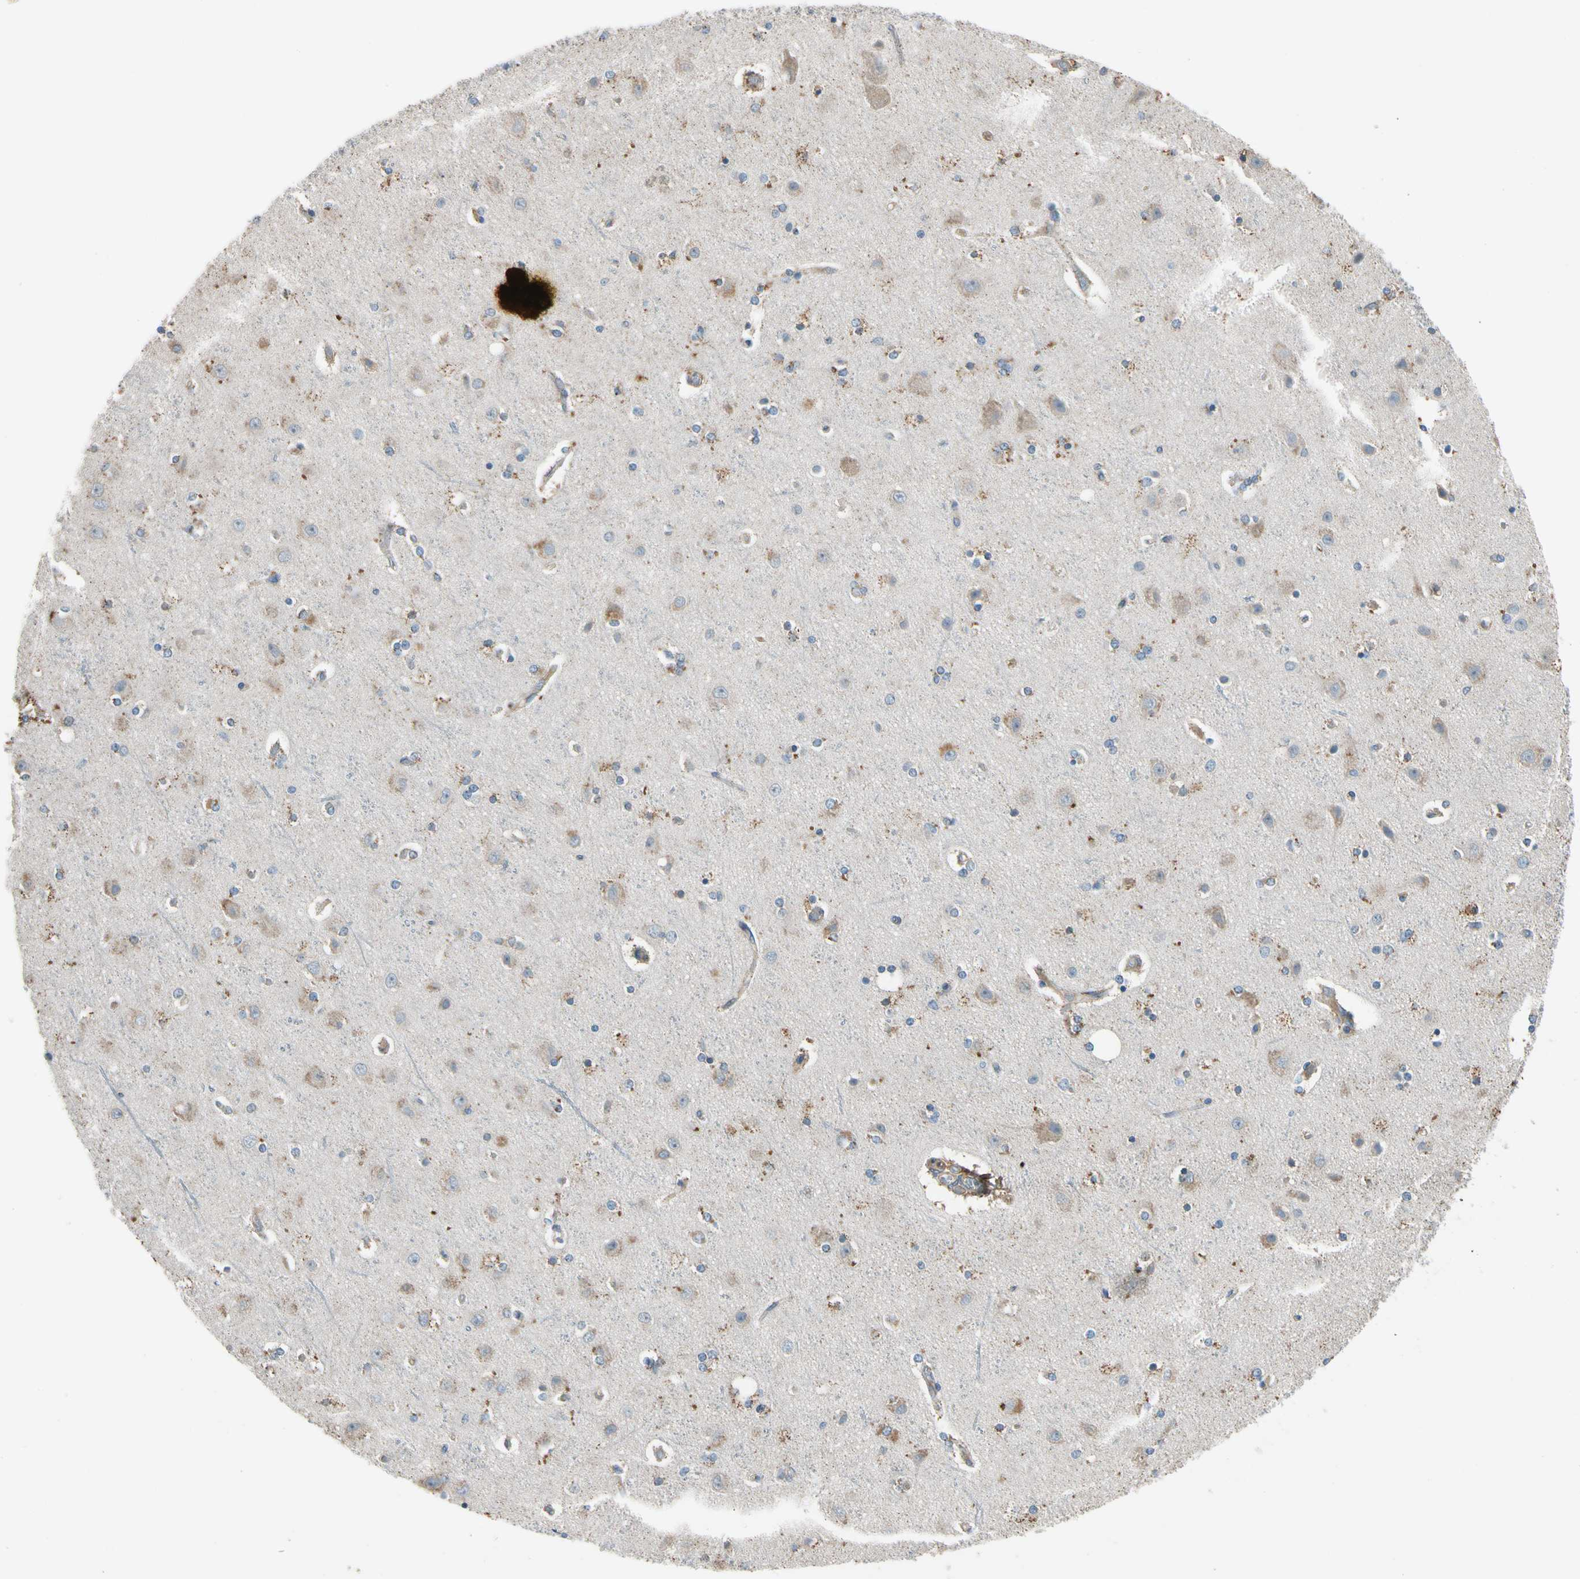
{"staining": {"intensity": "negative", "quantity": "none", "location": "none"}, "tissue": "cerebral cortex", "cell_type": "Endothelial cells", "image_type": "normal", "snomed": [{"axis": "morphology", "description": "Normal tissue, NOS"}, {"axis": "topography", "description": "Cerebral cortex"}], "caption": "High power microscopy image of an immunohistochemistry image of normal cerebral cortex, revealing no significant staining in endothelial cells.", "gene": "MST1R", "patient": {"sex": "female", "age": 54}}